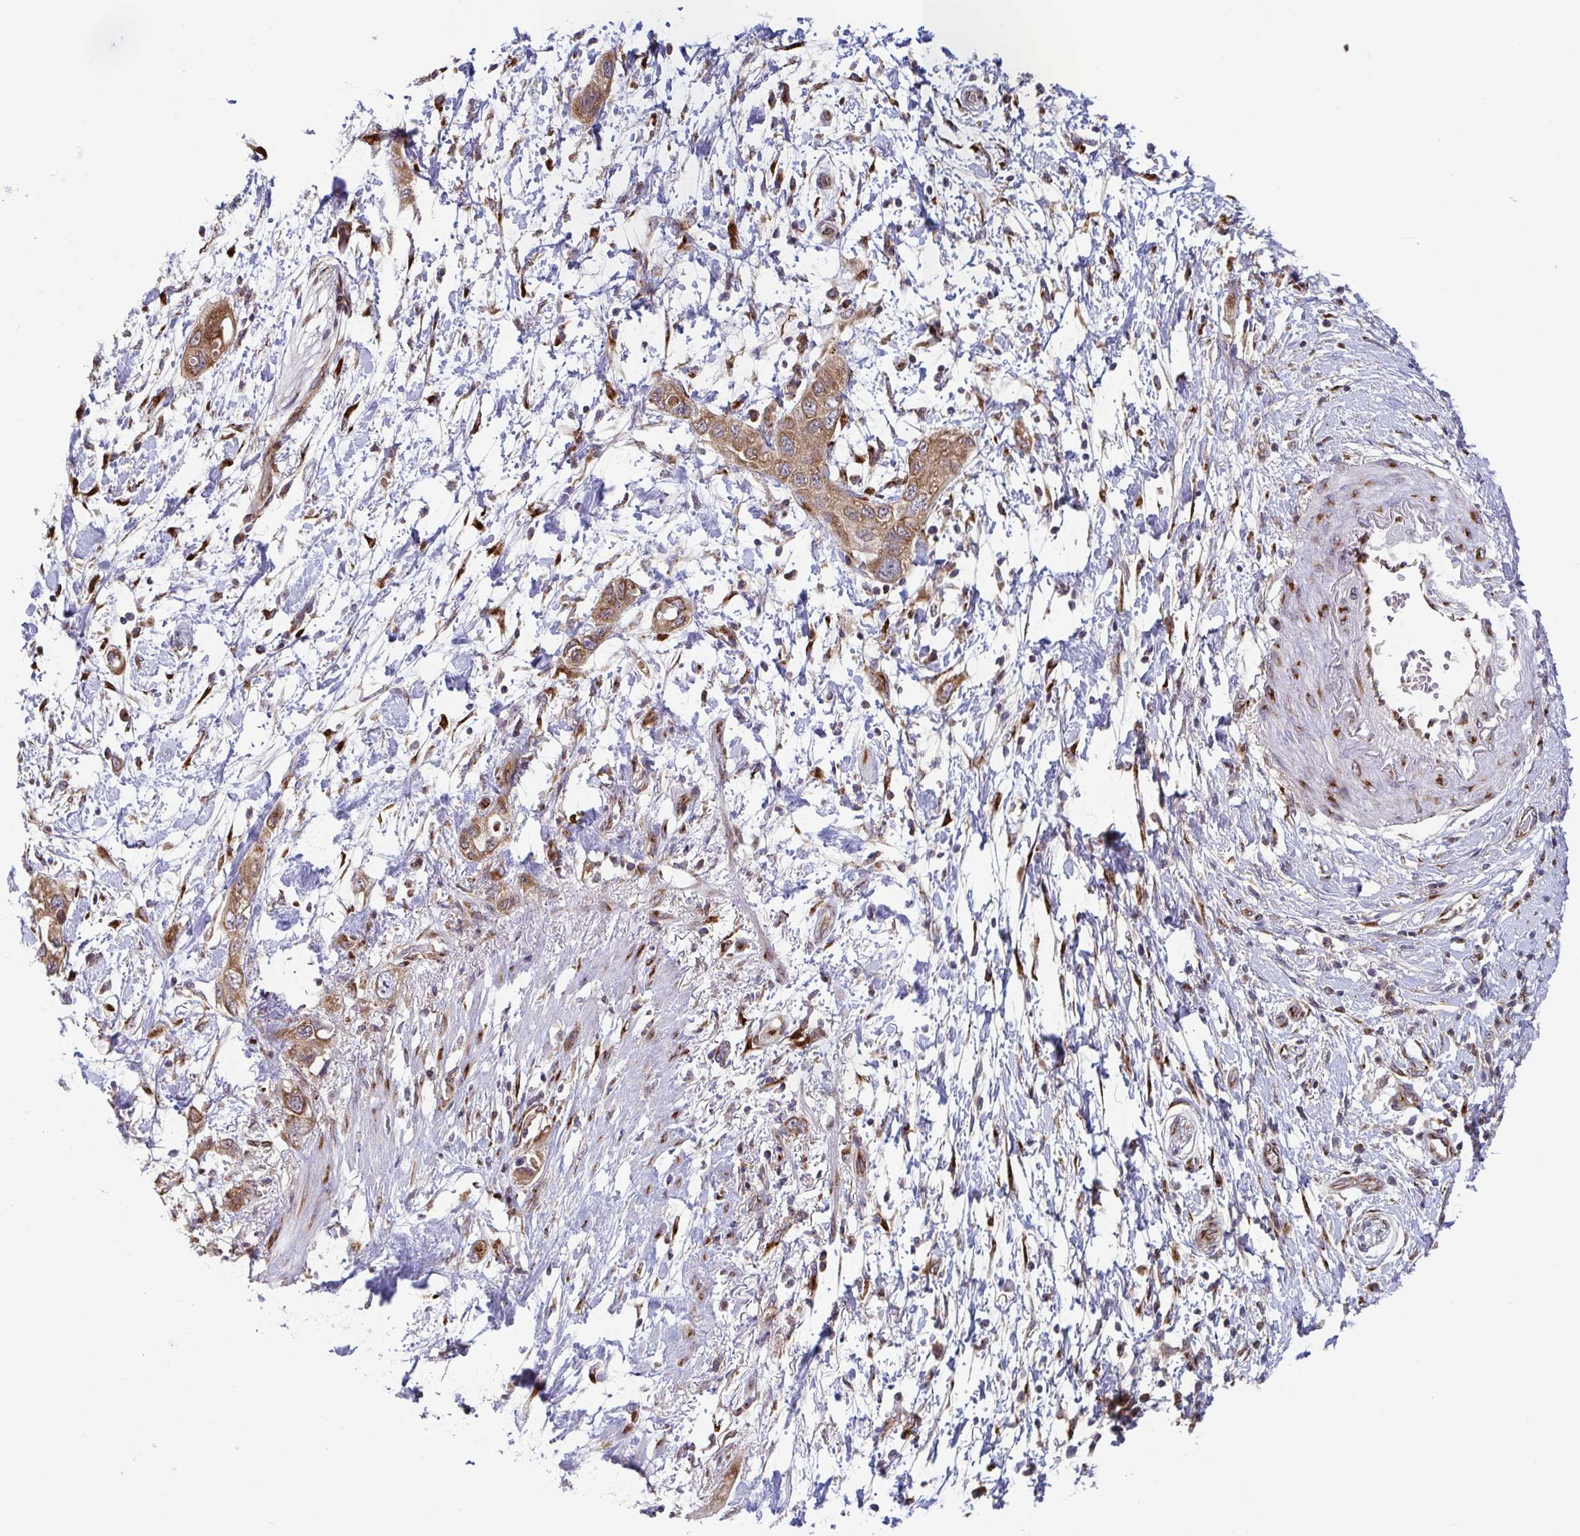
{"staining": {"intensity": "moderate", "quantity": ">75%", "location": "cytoplasmic/membranous"}, "tissue": "pancreatic cancer", "cell_type": "Tumor cells", "image_type": "cancer", "snomed": [{"axis": "morphology", "description": "Adenocarcinoma, NOS"}, {"axis": "topography", "description": "Pancreas"}], "caption": "Human pancreatic cancer (adenocarcinoma) stained with a protein marker demonstrates moderate staining in tumor cells.", "gene": "ATP5MJ", "patient": {"sex": "female", "age": 72}}